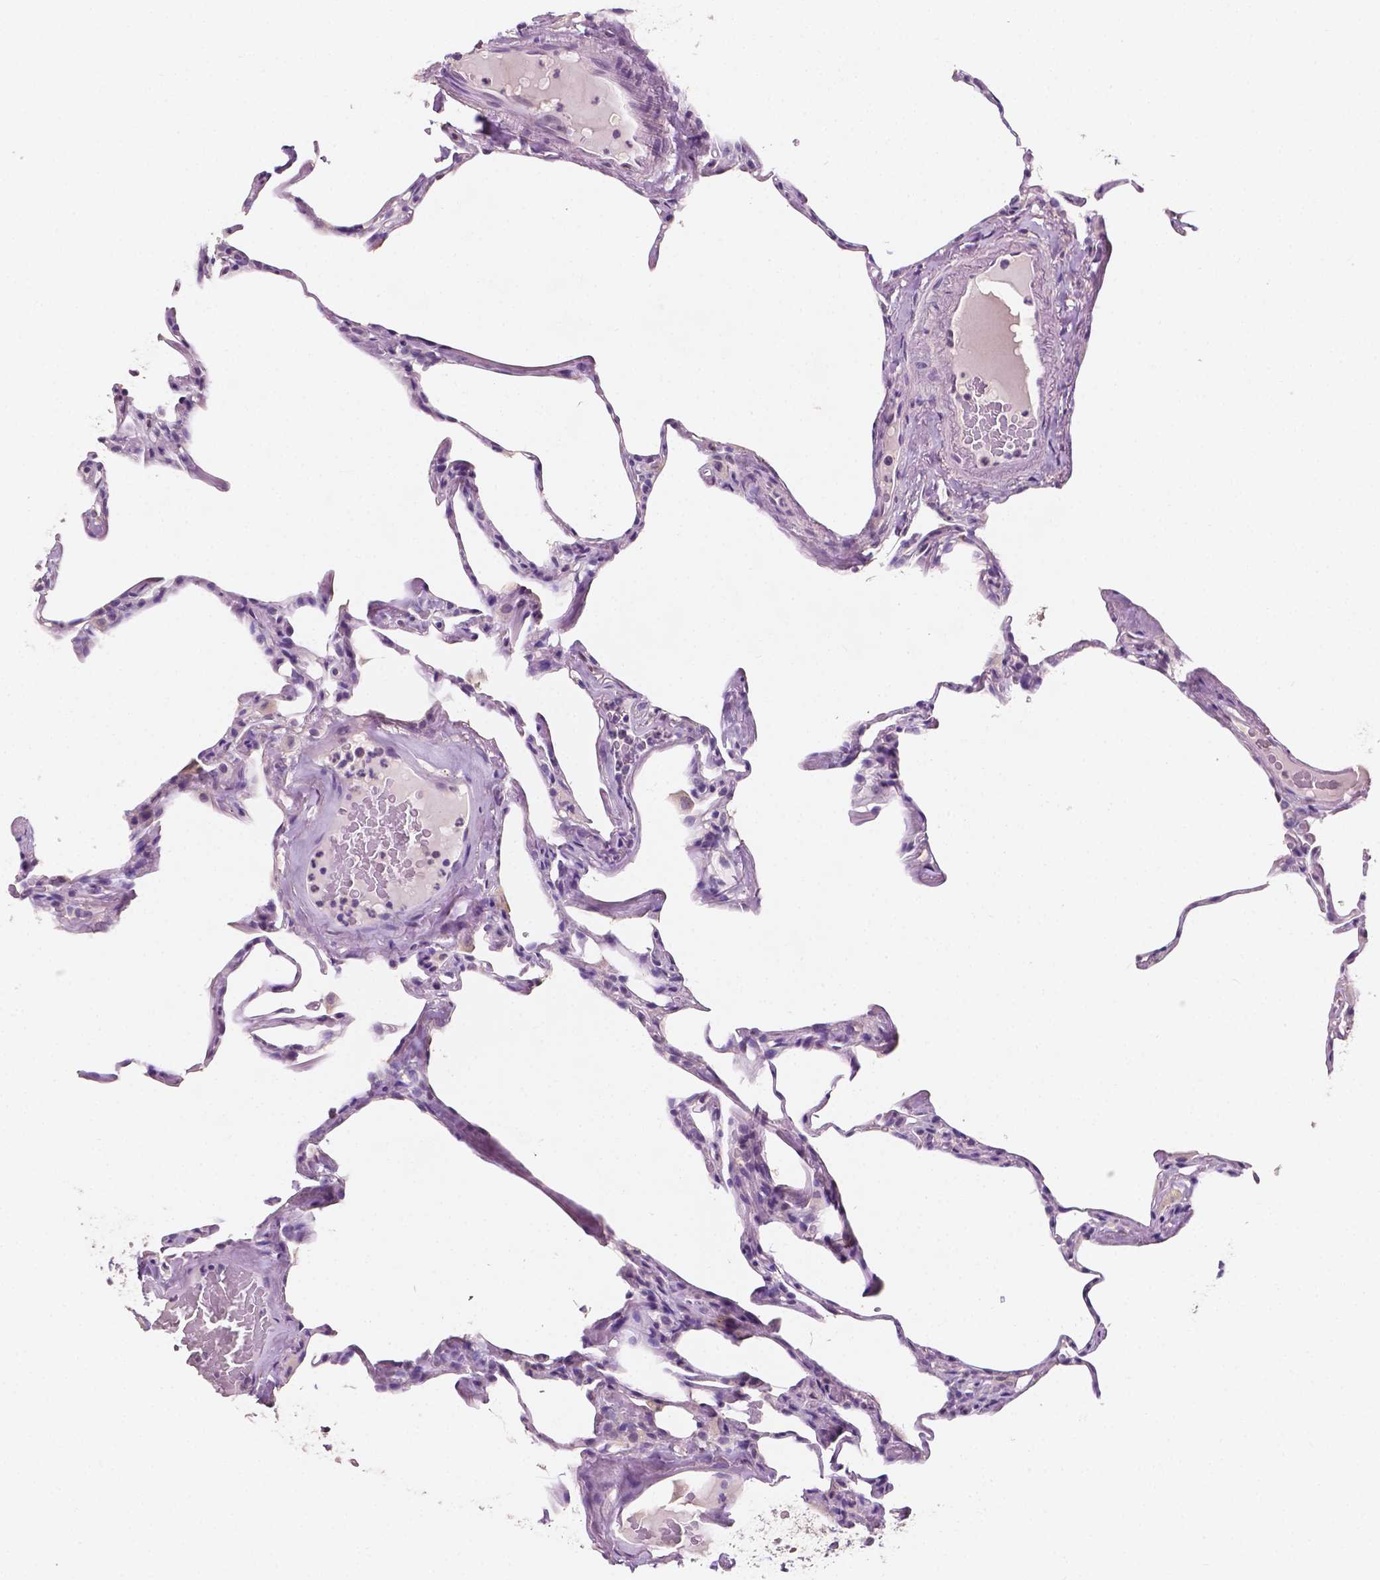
{"staining": {"intensity": "negative", "quantity": "none", "location": "none"}, "tissue": "lung", "cell_type": "Alveolar cells", "image_type": "normal", "snomed": [{"axis": "morphology", "description": "Normal tissue, NOS"}, {"axis": "topography", "description": "Lung"}], "caption": "Immunohistochemistry micrograph of unremarkable lung stained for a protein (brown), which displays no staining in alveolar cells.", "gene": "TAL1", "patient": {"sex": "male", "age": 65}}